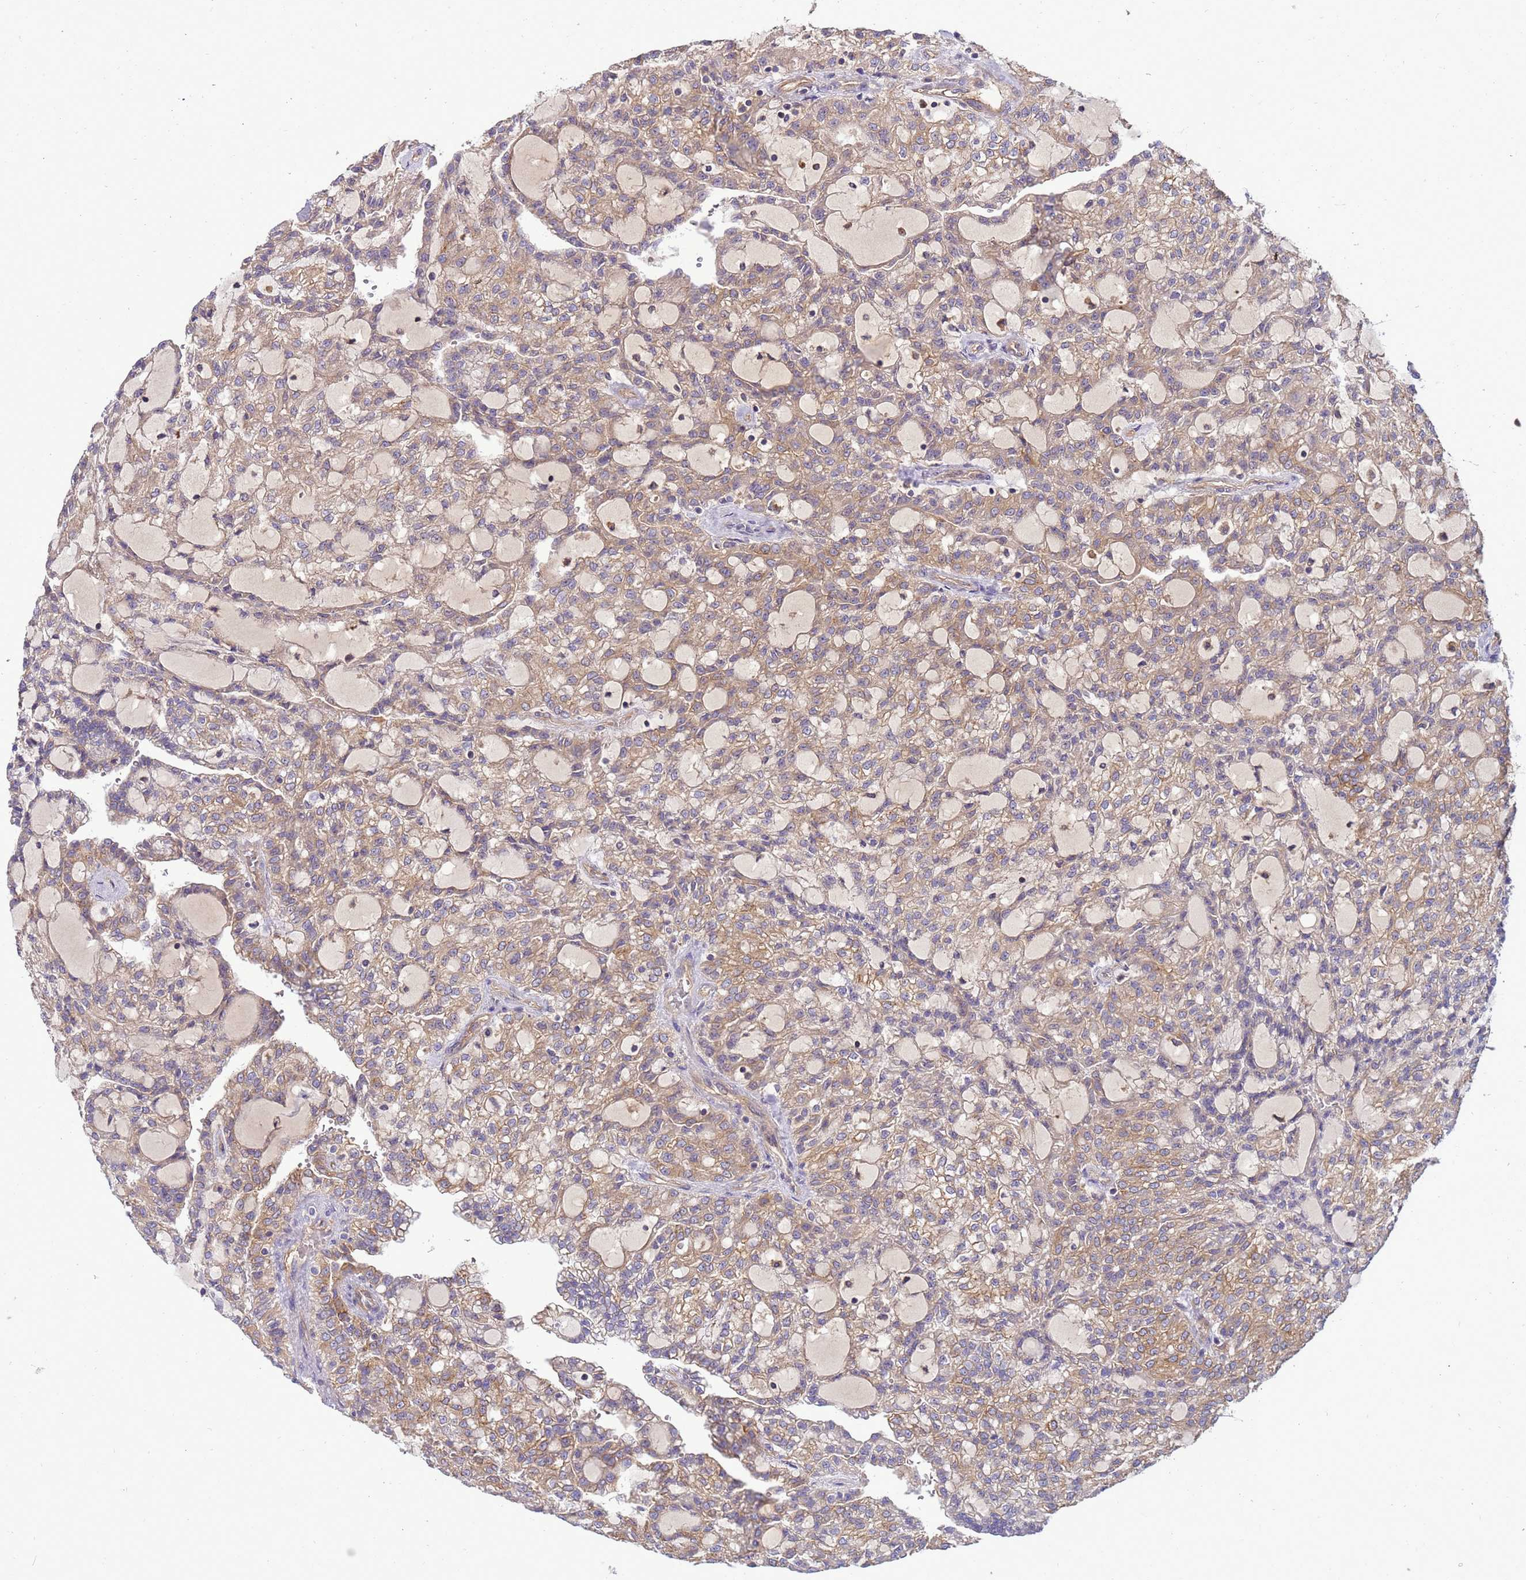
{"staining": {"intensity": "moderate", "quantity": ">75%", "location": "cytoplasmic/membranous"}, "tissue": "renal cancer", "cell_type": "Tumor cells", "image_type": "cancer", "snomed": [{"axis": "morphology", "description": "Adenocarcinoma, NOS"}, {"axis": "topography", "description": "Kidney"}], "caption": "Human renal cancer stained with a brown dye exhibits moderate cytoplasmic/membranous positive expression in approximately >75% of tumor cells.", "gene": "SMCO3", "patient": {"sex": "male", "age": 63}}